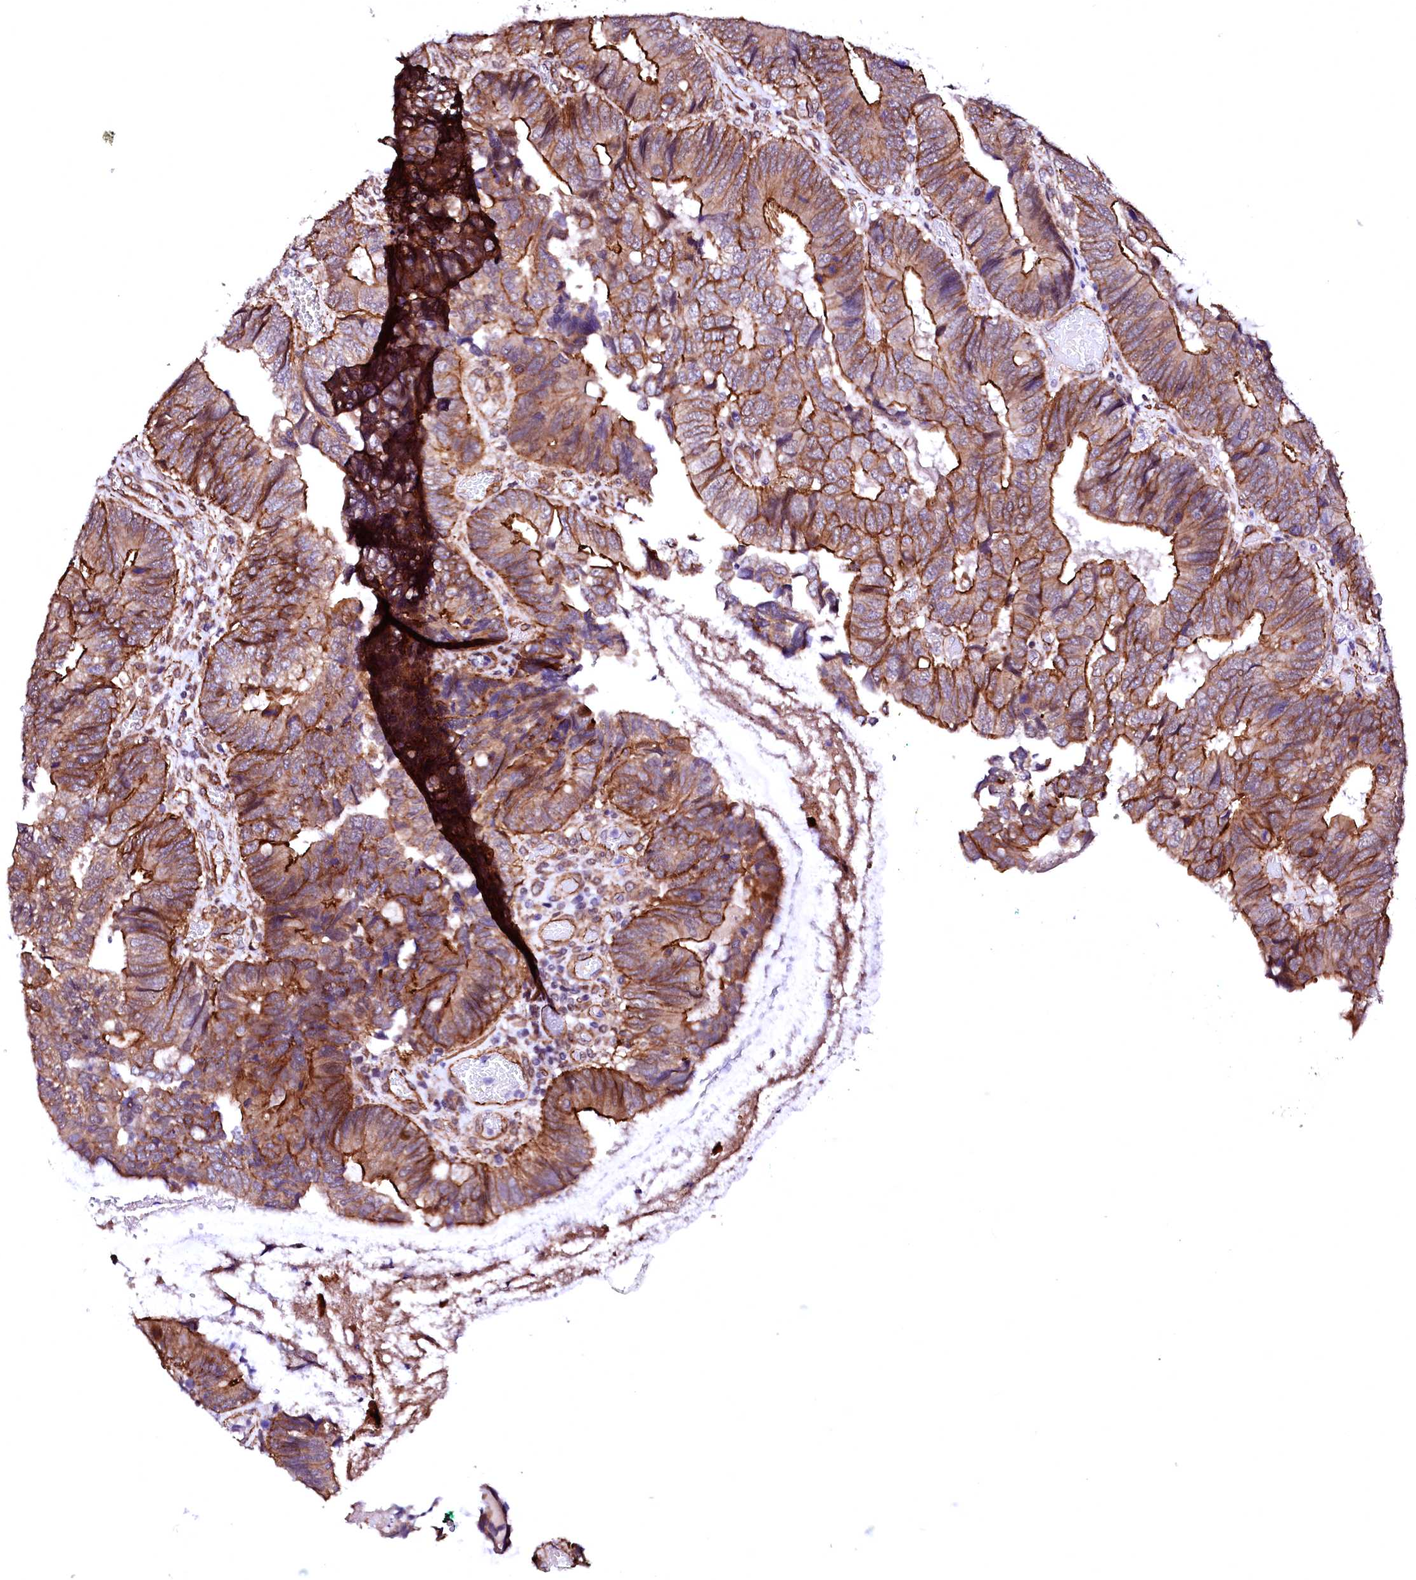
{"staining": {"intensity": "strong", "quantity": ">75%", "location": "cytoplasmic/membranous"}, "tissue": "colorectal cancer", "cell_type": "Tumor cells", "image_type": "cancer", "snomed": [{"axis": "morphology", "description": "Adenocarcinoma, NOS"}, {"axis": "topography", "description": "Colon"}], "caption": "The immunohistochemical stain highlights strong cytoplasmic/membranous expression in tumor cells of colorectal cancer (adenocarcinoma) tissue.", "gene": "GPR176", "patient": {"sex": "female", "age": 67}}